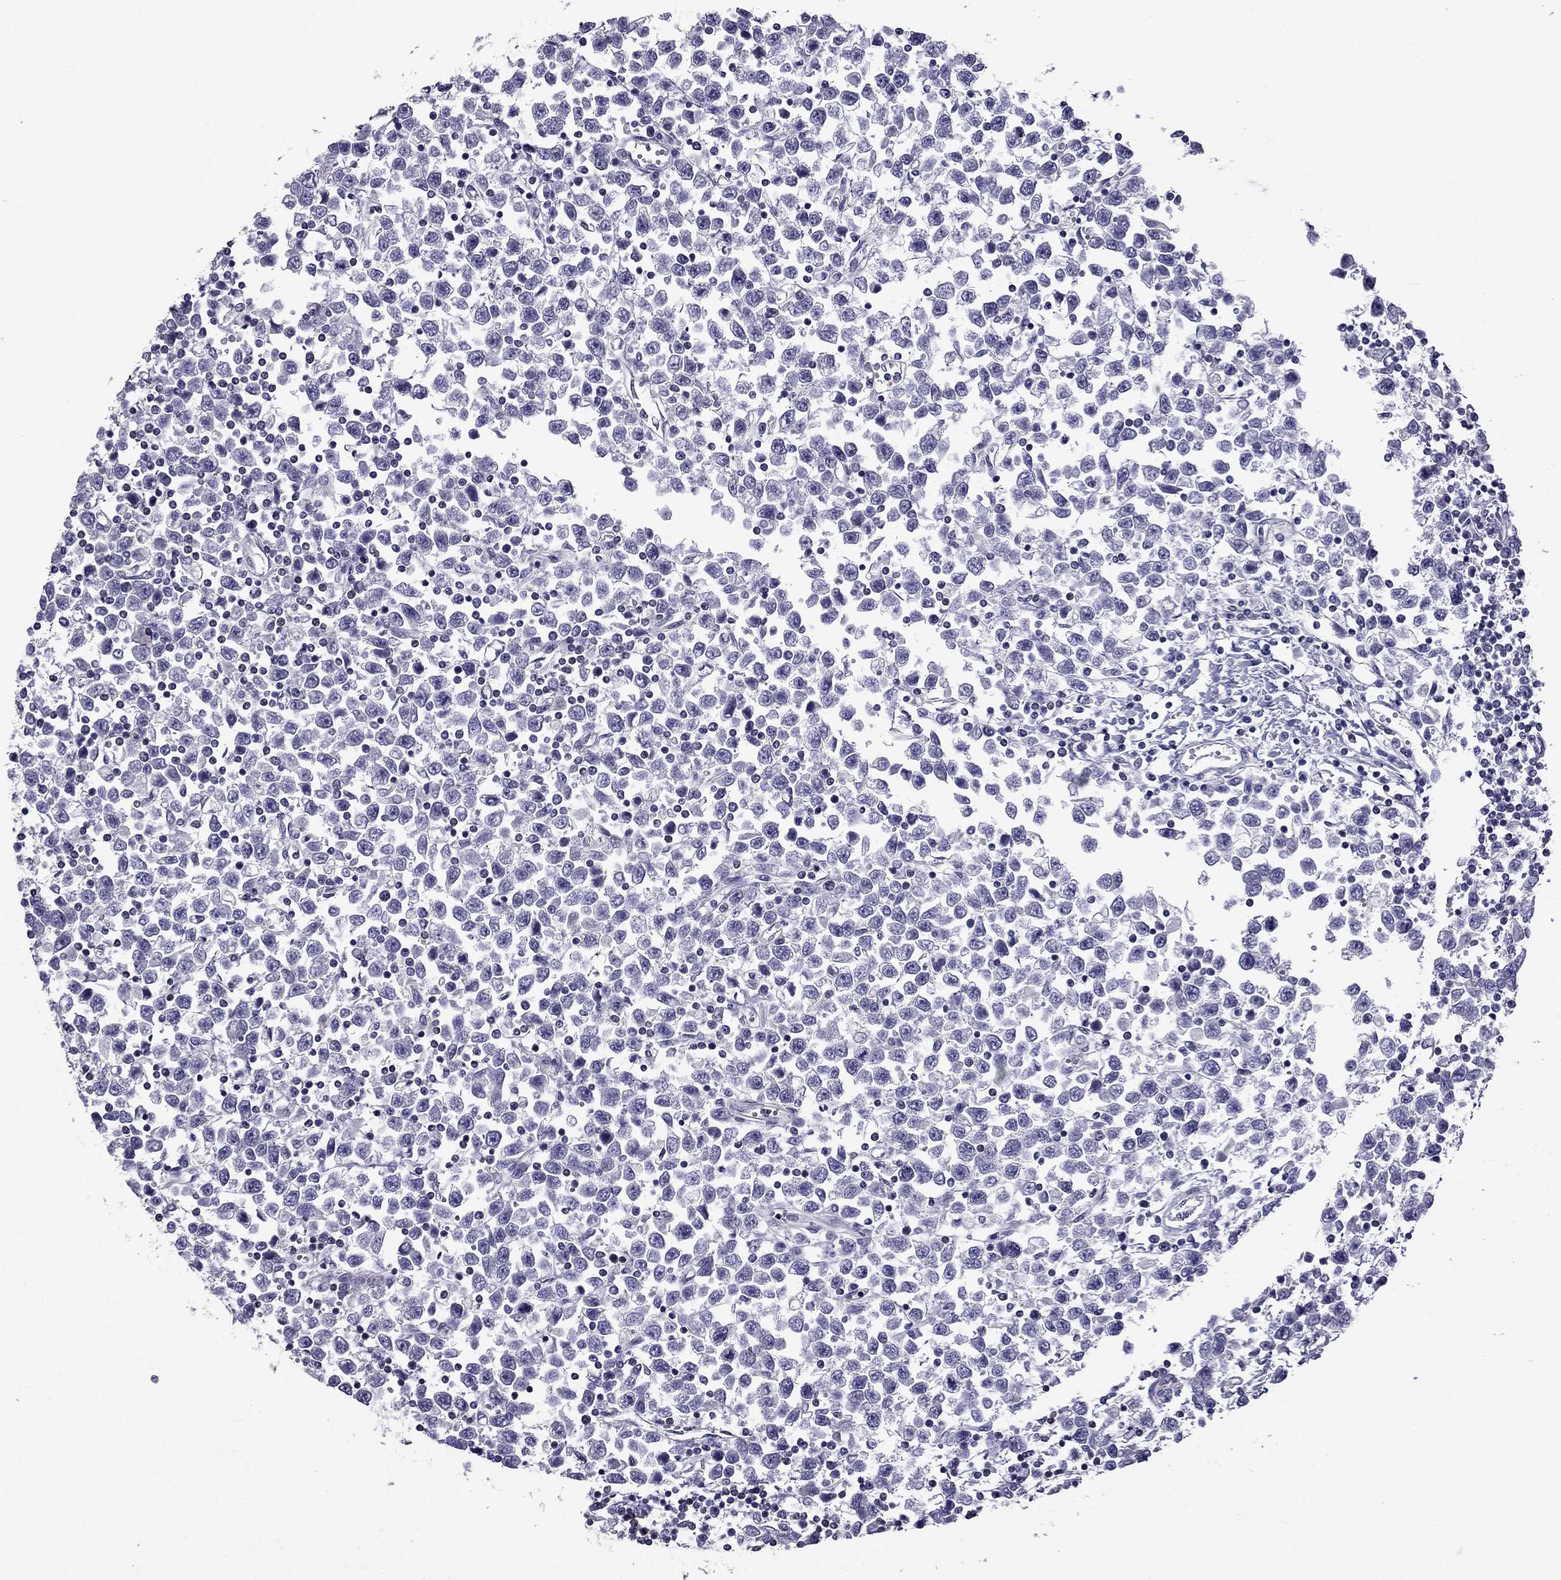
{"staining": {"intensity": "negative", "quantity": "none", "location": "none"}, "tissue": "testis cancer", "cell_type": "Tumor cells", "image_type": "cancer", "snomed": [{"axis": "morphology", "description": "Seminoma, NOS"}, {"axis": "topography", "description": "Testis"}], "caption": "Photomicrograph shows no significant protein expression in tumor cells of testis cancer.", "gene": "AAK1", "patient": {"sex": "male", "age": 34}}